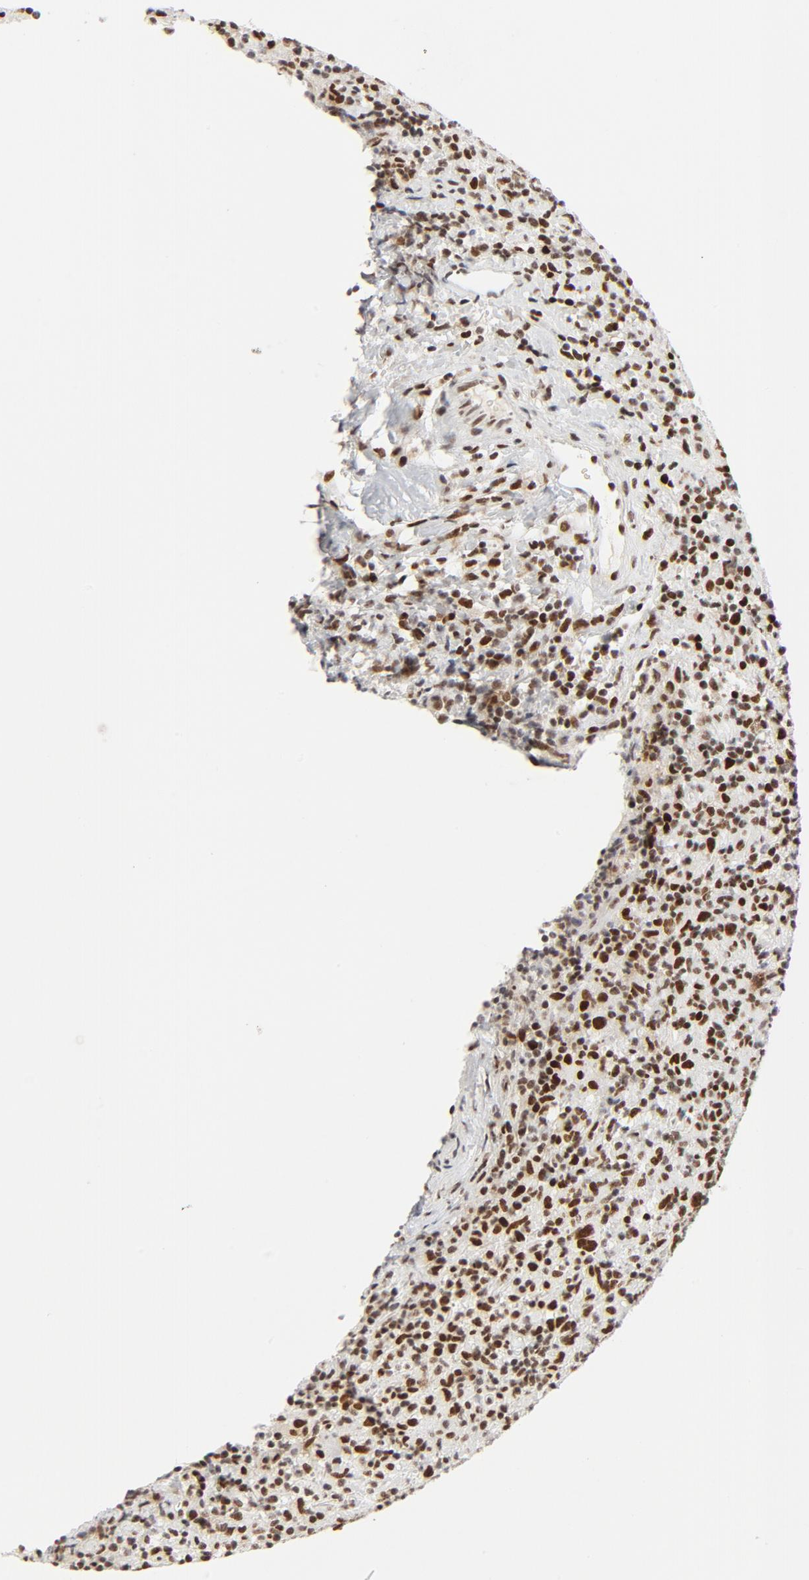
{"staining": {"intensity": "moderate", "quantity": "25%-75%", "location": "nuclear"}, "tissue": "lymphoma", "cell_type": "Tumor cells", "image_type": "cancer", "snomed": [{"axis": "morphology", "description": "Hodgkin's disease, NOS"}, {"axis": "topography", "description": "Lymph node"}], "caption": "The image exhibits immunohistochemical staining of Hodgkin's disease. There is moderate nuclear expression is identified in about 25%-75% of tumor cells.", "gene": "GTF2H1", "patient": {"sex": "male", "age": 65}}